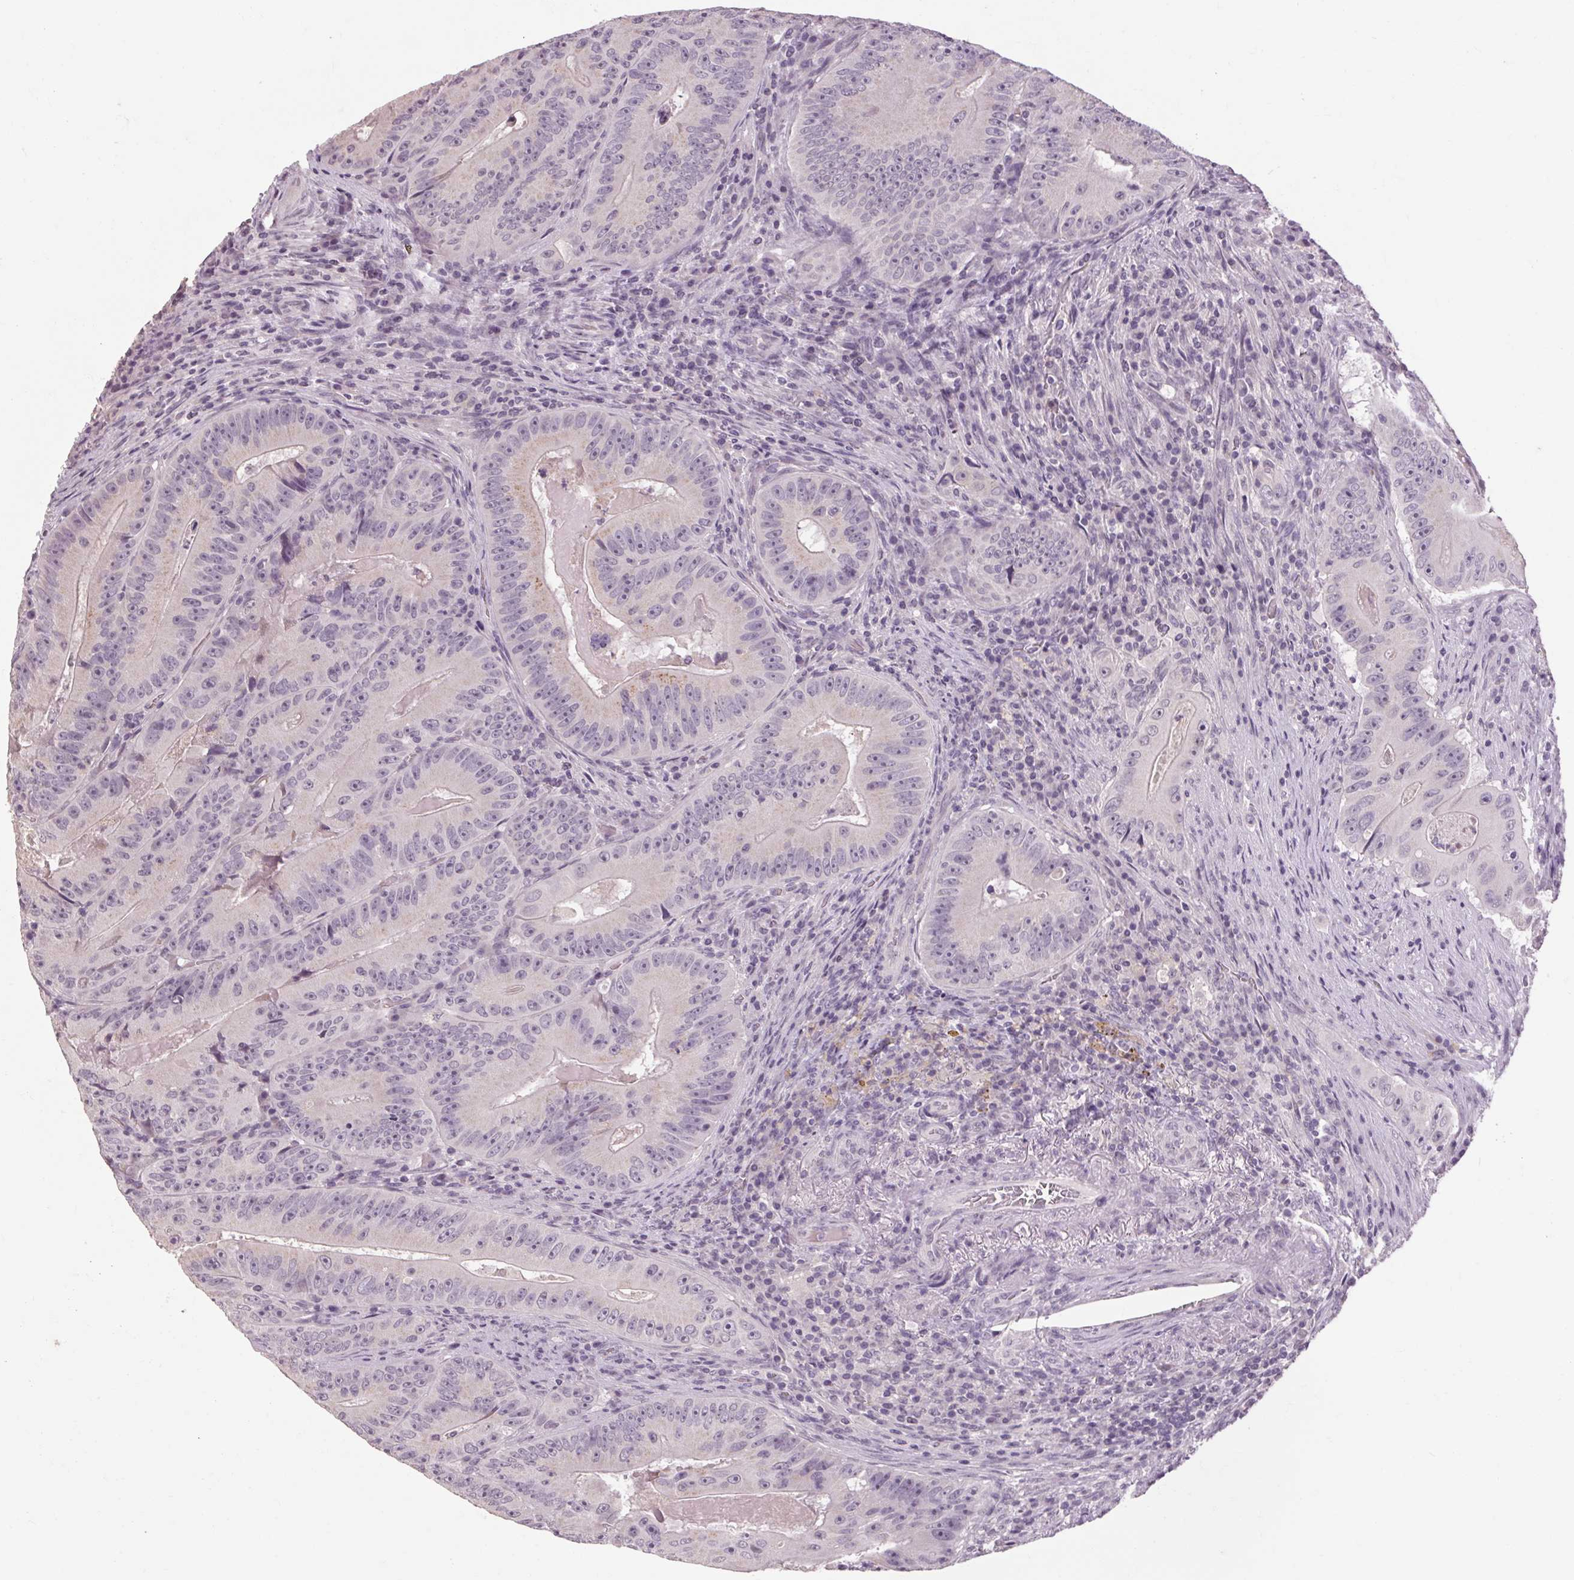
{"staining": {"intensity": "negative", "quantity": "none", "location": "none"}, "tissue": "colorectal cancer", "cell_type": "Tumor cells", "image_type": "cancer", "snomed": [{"axis": "morphology", "description": "Adenocarcinoma, NOS"}, {"axis": "topography", "description": "Colon"}], "caption": "Photomicrograph shows no protein expression in tumor cells of colorectal cancer (adenocarcinoma) tissue. (DAB (3,3'-diaminobenzidine) IHC, high magnification).", "gene": "POMC", "patient": {"sex": "female", "age": 86}}